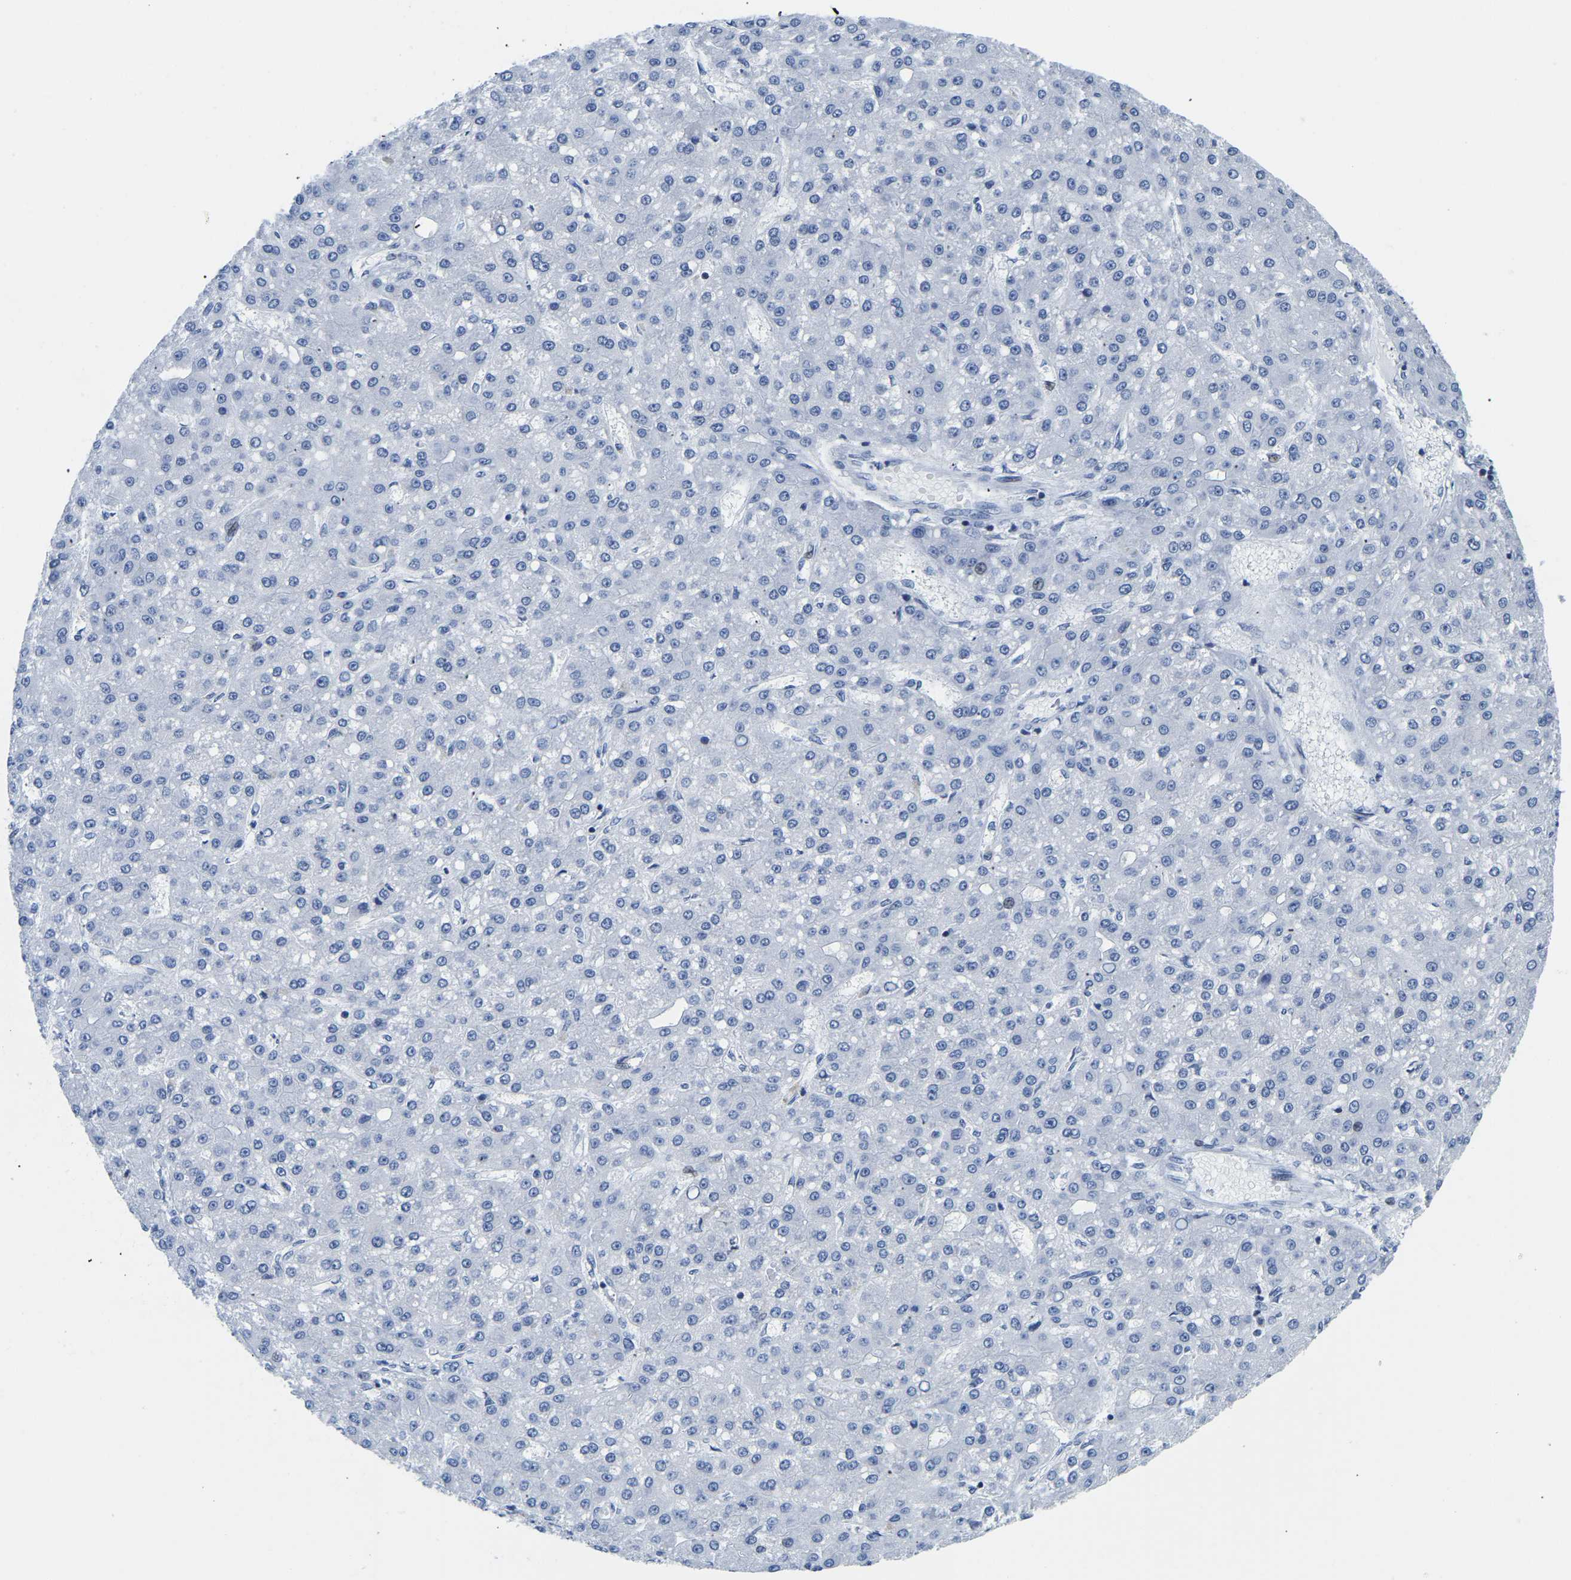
{"staining": {"intensity": "negative", "quantity": "none", "location": "none"}, "tissue": "liver cancer", "cell_type": "Tumor cells", "image_type": "cancer", "snomed": [{"axis": "morphology", "description": "Carcinoma, Hepatocellular, NOS"}, {"axis": "topography", "description": "Liver"}], "caption": "This is a photomicrograph of immunohistochemistry staining of liver hepatocellular carcinoma, which shows no staining in tumor cells. (Brightfield microscopy of DAB IHC at high magnification).", "gene": "UPK3A", "patient": {"sex": "male", "age": 67}}